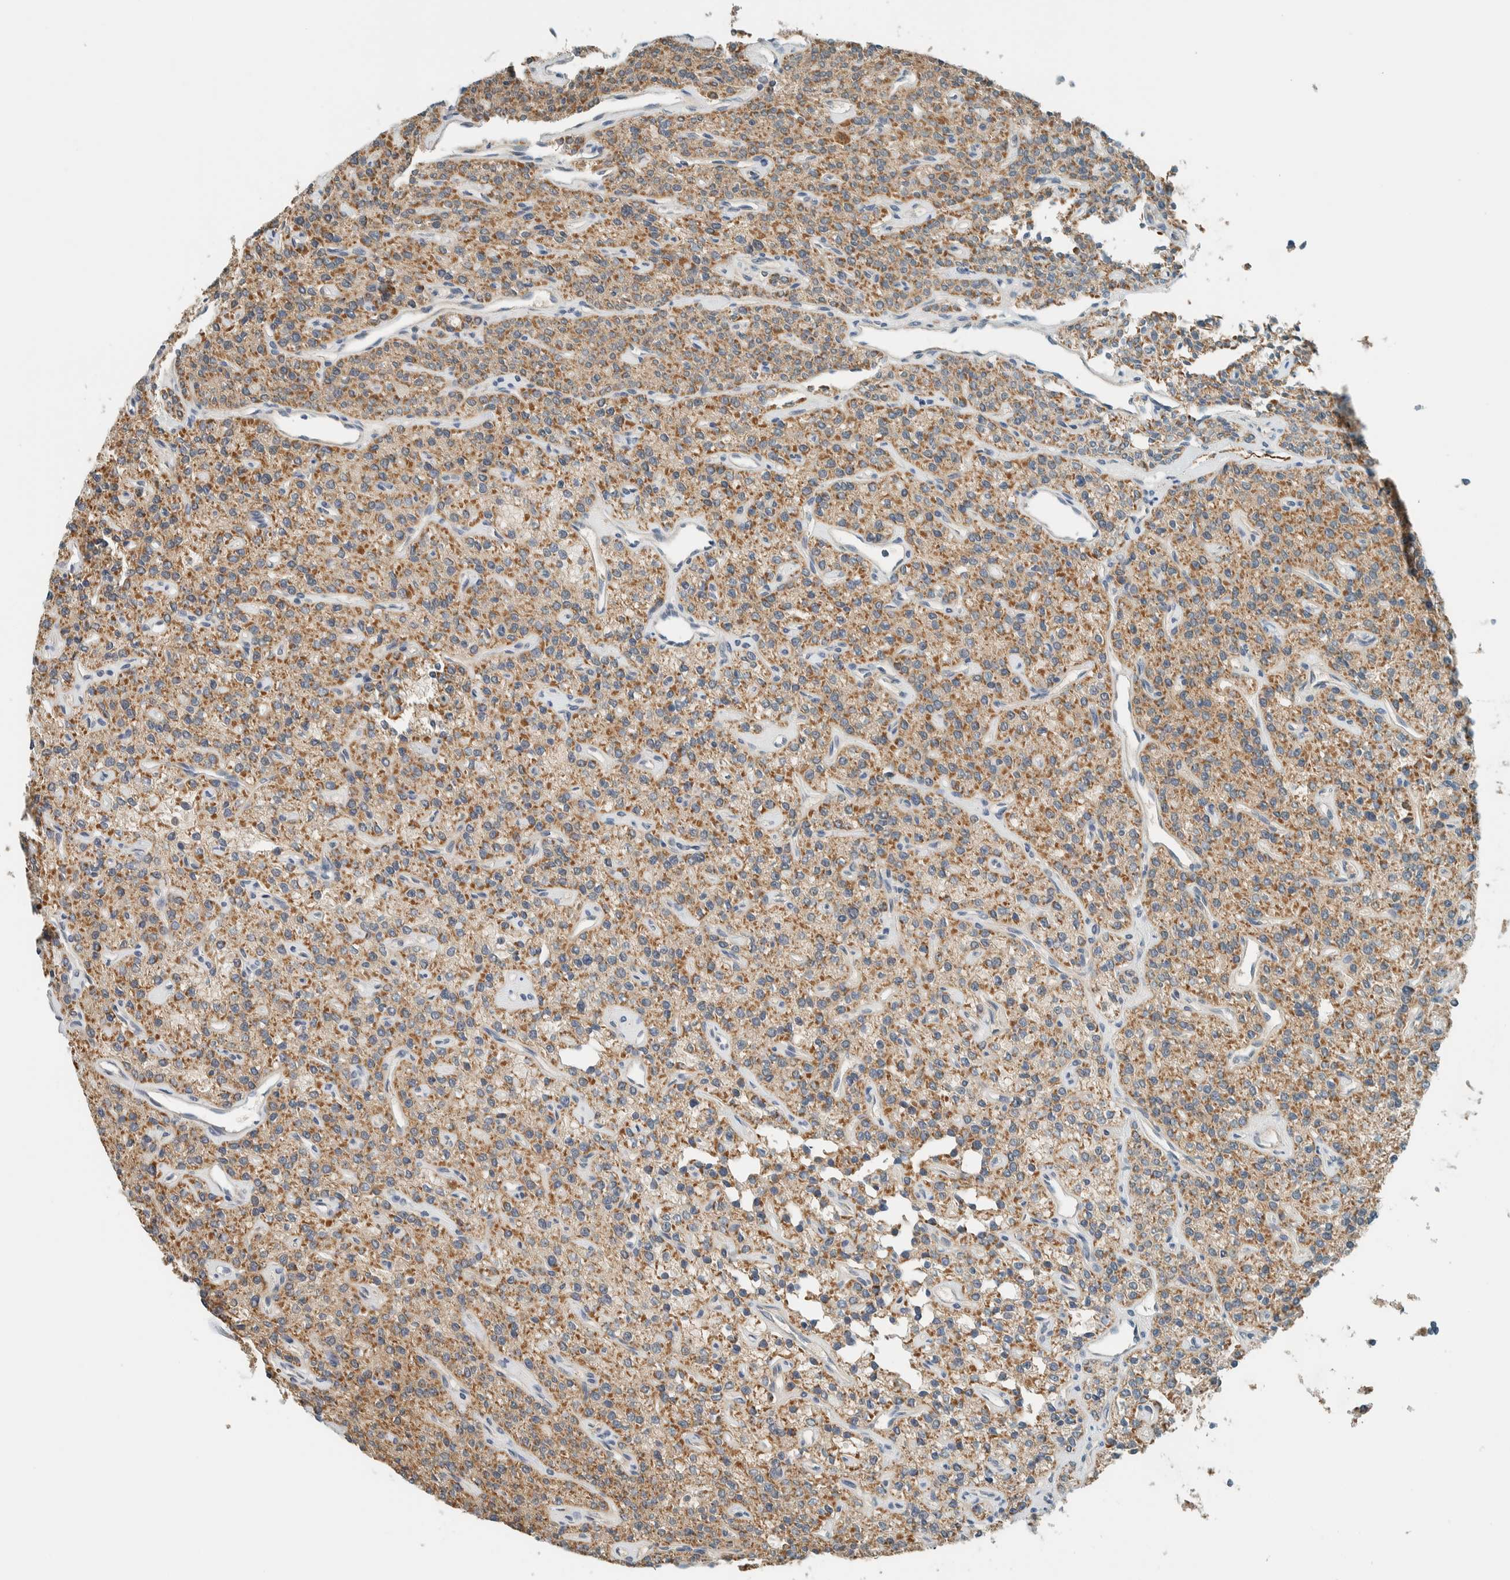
{"staining": {"intensity": "moderate", "quantity": ">75%", "location": "cytoplasmic/membranous"}, "tissue": "parathyroid gland", "cell_type": "Glandular cells", "image_type": "normal", "snomed": [{"axis": "morphology", "description": "Normal tissue, NOS"}, {"axis": "topography", "description": "Parathyroid gland"}], "caption": "The photomicrograph exhibits staining of benign parathyroid gland, revealing moderate cytoplasmic/membranous protein staining (brown color) within glandular cells.", "gene": "ALDH7A1", "patient": {"sex": "male", "age": 46}}